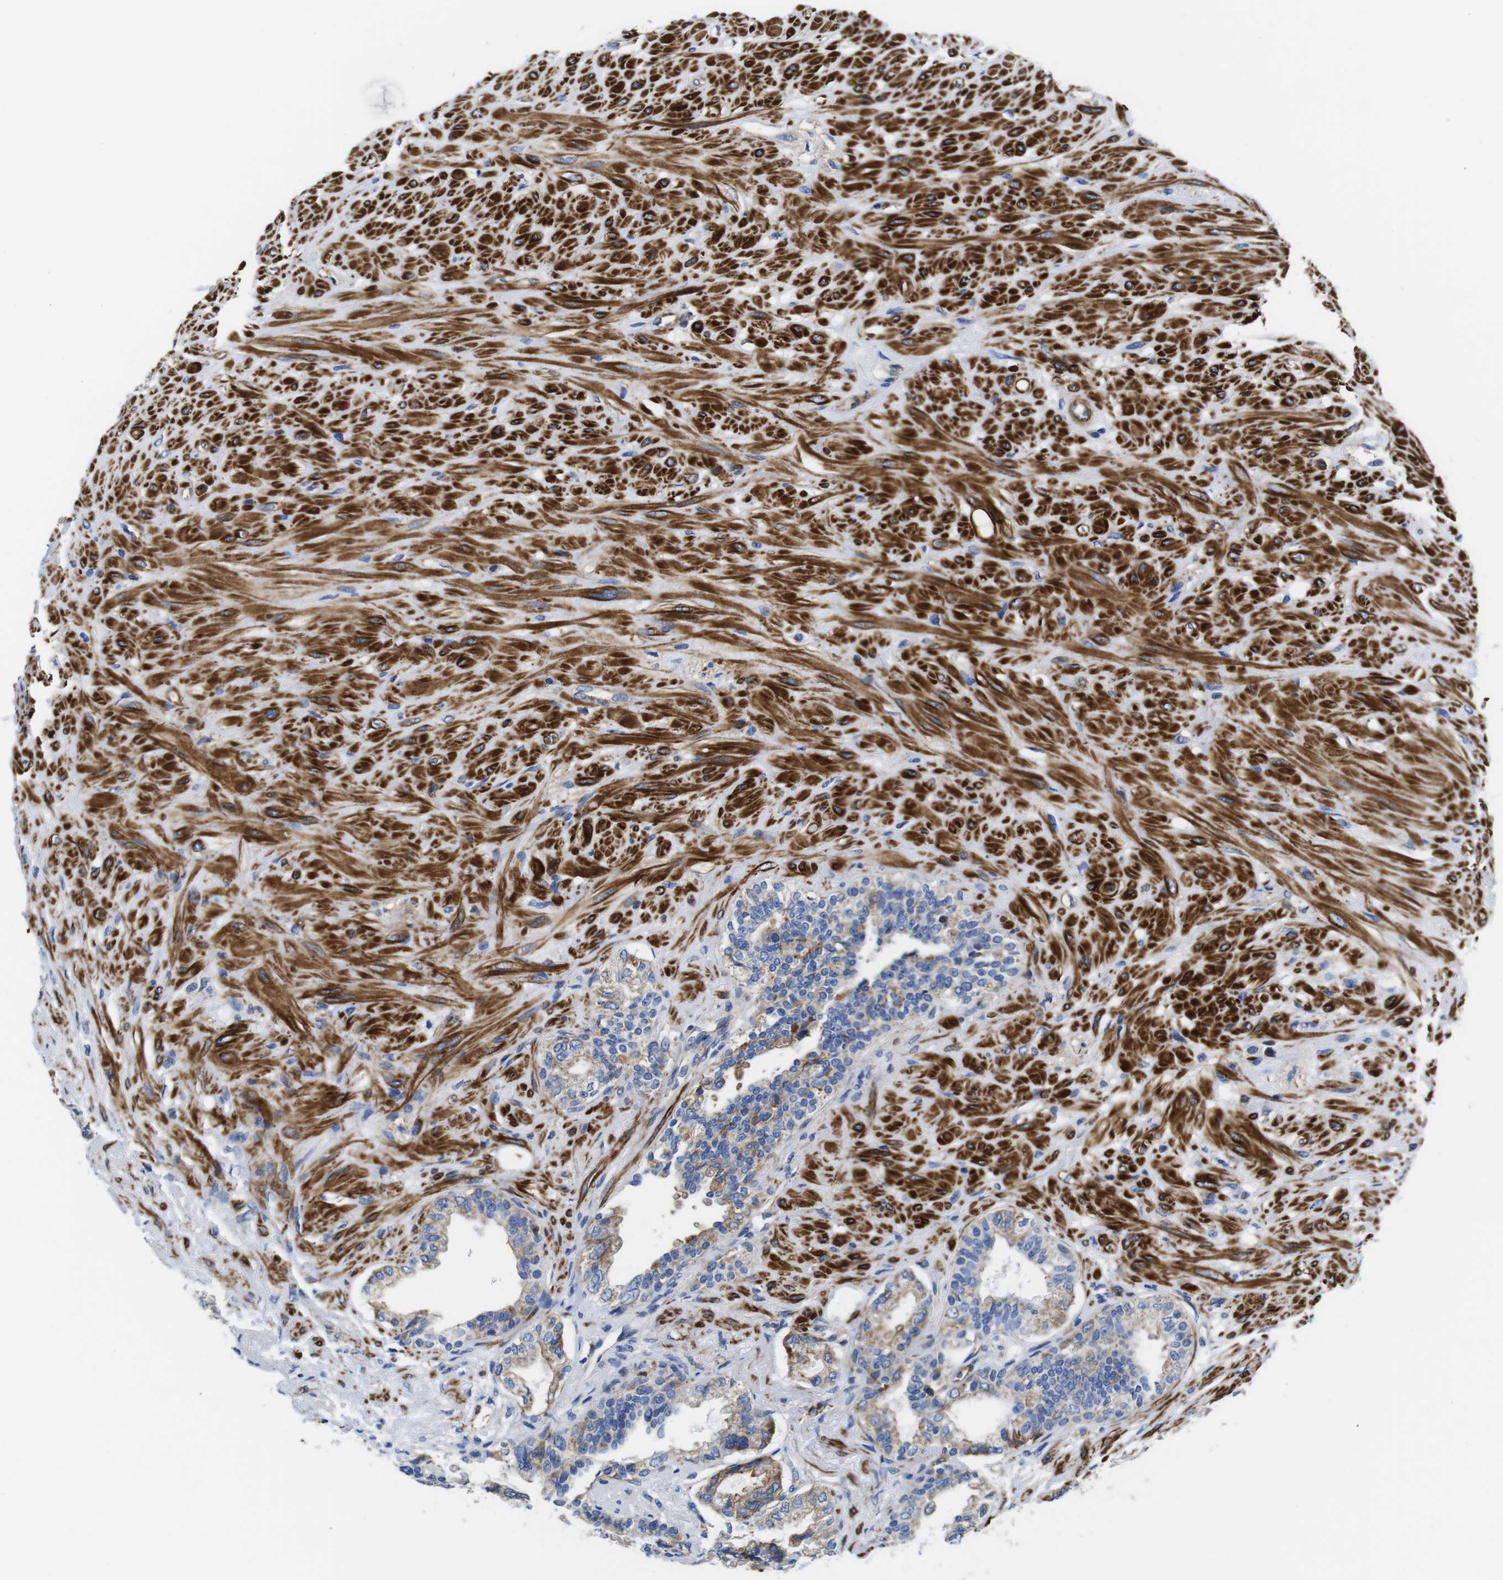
{"staining": {"intensity": "moderate", "quantity": "25%-75%", "location": "cytoplasmic/membranous"}, "tissue": "seminal vesicle", "cell_type": "Glandular cells", "image_type": "normal", "snomed": [{"axis": "morphology", "description": "Normal tissue, NOS"}, {"axis": "topography", "description": "Seminal veicle"}], "caption": "IHC (DAB) staining of benign human seminal vesicle exhibits moderate cytoplasmic/membranous protein expression in approximately 25%-75% of glandular cells.", "gene": "GPR4", "patient": {"sex": "male", "age": 61}}